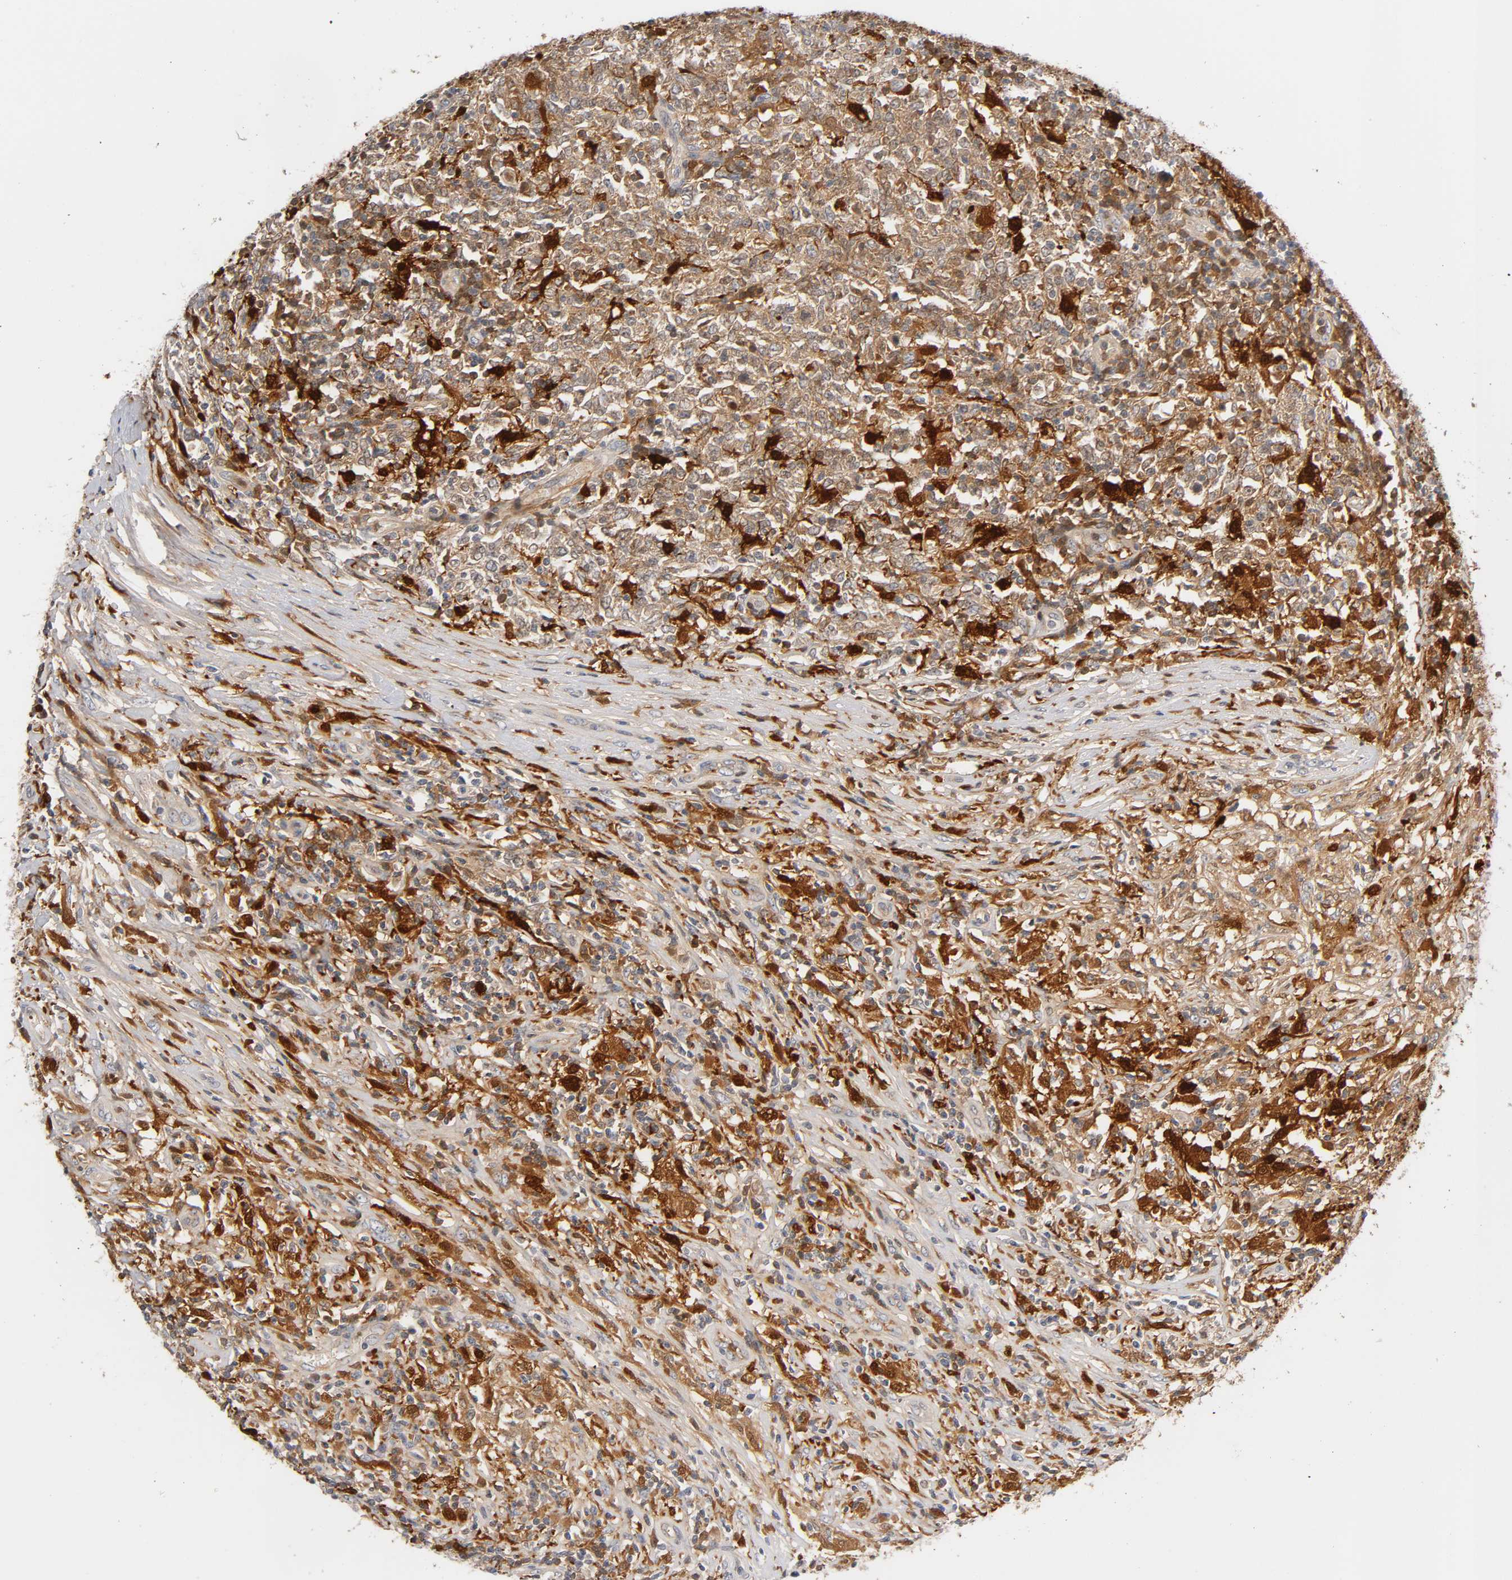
{"staining": {"intensity": "moderate", "quantity": ">75%", "location": "cytoplasmic/membranous"}, "tissue": "lymphoma", "cell_type": "Tumor cells", "image_type": "cancer", "snomed": [{"axis": "morphology", "description": "Malignant lymphoma, non-Hodgkin's type, High grade"}, {"axis": "topography", "description": "Lymph node"}], "caption": "Immunohistochemistry histopathology image of malignant lymphoma, non-Hodgkin's type (high-grade) stained for a protein (brown), which exhibits medium levels of moderate cytoplasmic/membranous staining in about >75% of tumor cells.", "gene": "IL18", "patient": {"sex": "female", "age": 84}}